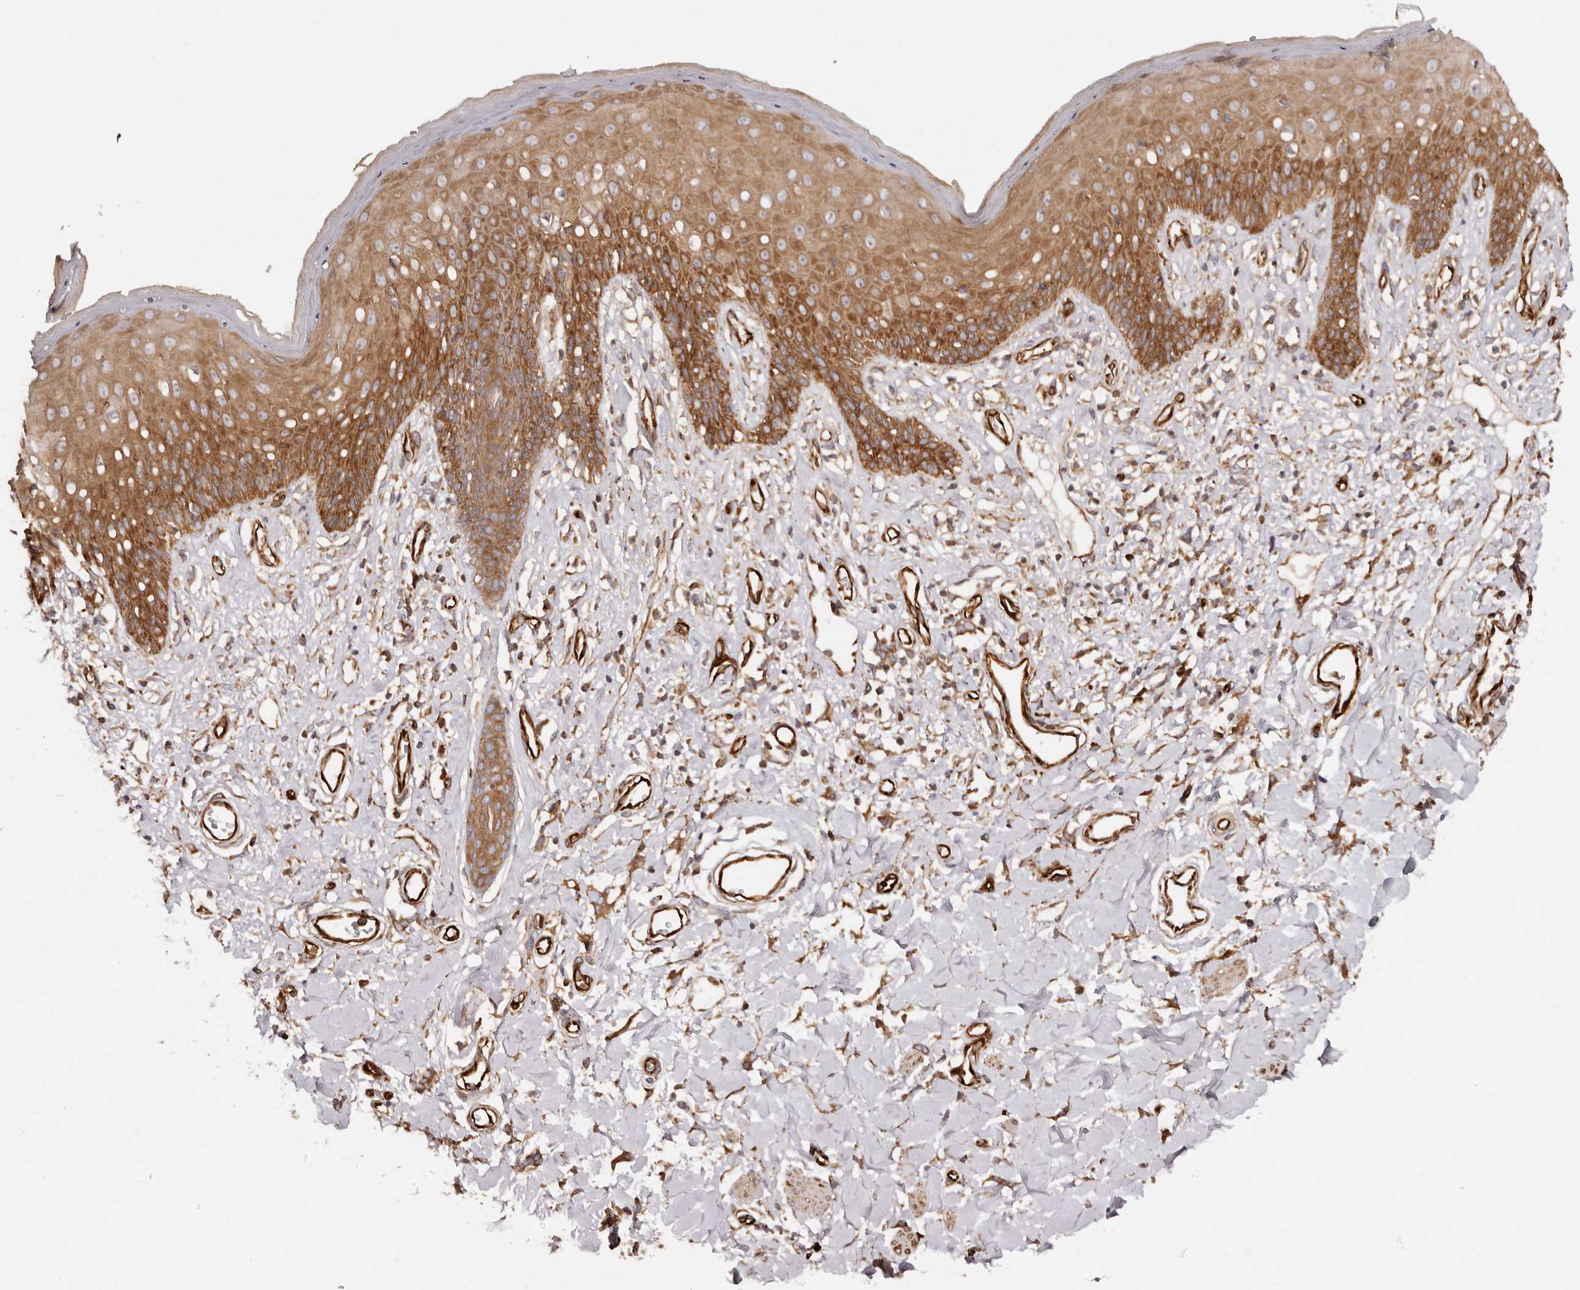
{"staining": {"intensity": "strong", "quantity": "25%-75%", "location": "cytoplasmic/membranous"}, "tissue": "skin", "cell_type": "Epidermal cells", "image_type": "normal", "snomed": [{"axis": "morphology", "description": "Normal tissue, NOS"}, {"axis": "morphology", "description": "Squamous cell carcinoma, NOS"}, {"axis": "topography", "description": "Vulva"}], "caption": "A high-resolution micrograph shows IHC staining of unremarkable skin, which displays strong cytoplasmic/membranous staining in about 25%-75% of epidermal cells.", "gene": "RPS6", "patient": {"sex": "female", "age": 85}}